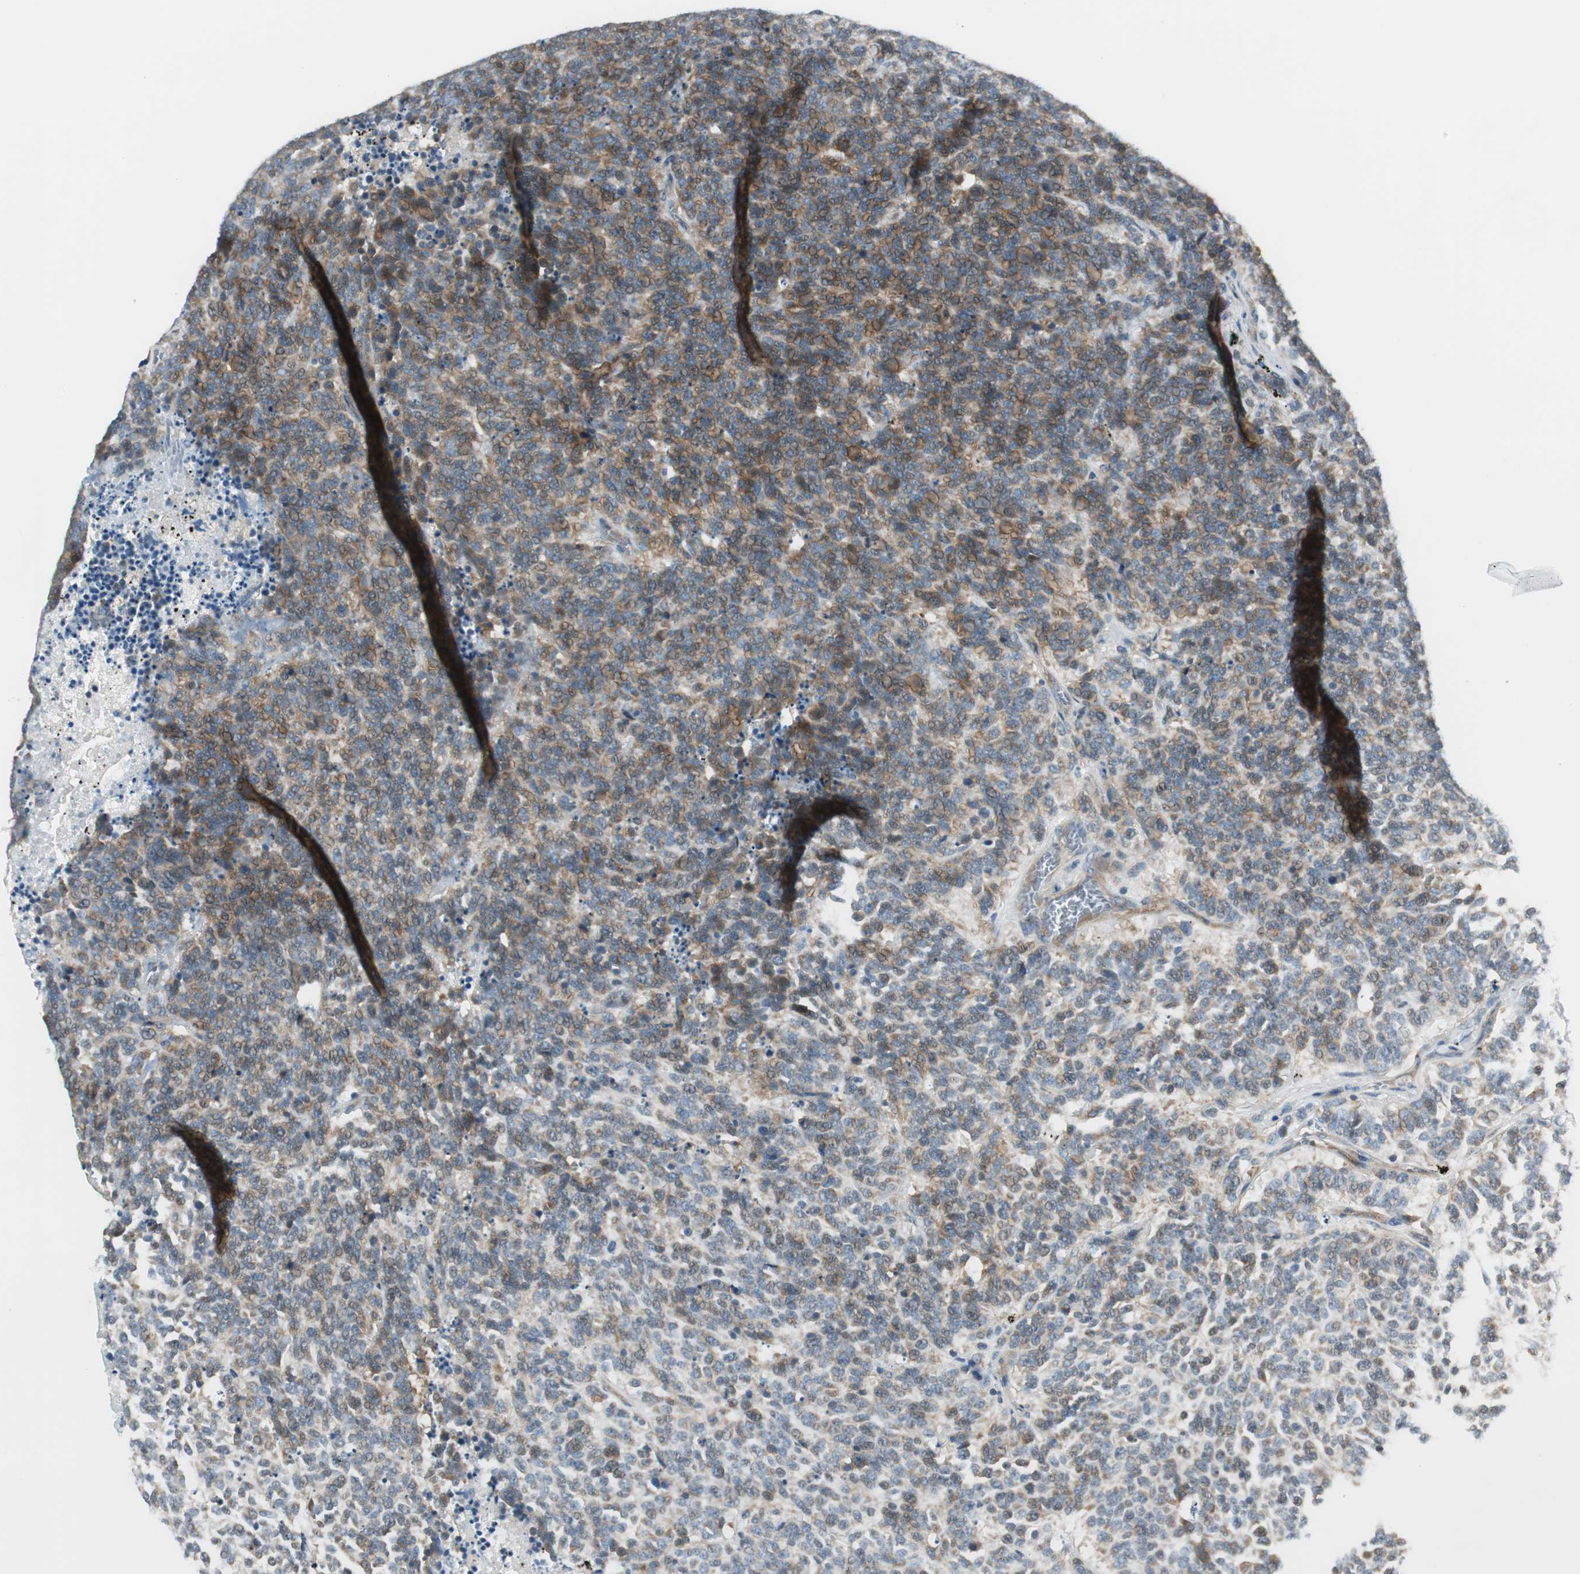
{"staining": {"intensity": "moderate", "quantity": "25%-75%", "location": "cytoplasmic/membranous"}, "tissue": "lung cancer", "cell_type": "Tumor cells", "image_type": "cancer", "snomed": [{"axis": "morphology", "description": "Neoplasm, malignant, NOS"}, {"axis": "topography", "description": "Lung"}], "caption": "A medium amount of moderate cytoplasmic/membranous positivity is appreciated in approximately 25%-75% of tumor cells in lung neoplasm (malignant) tissue.", "gene": "PRKAA1", "patient": {"sex": "female", "age": 58}}